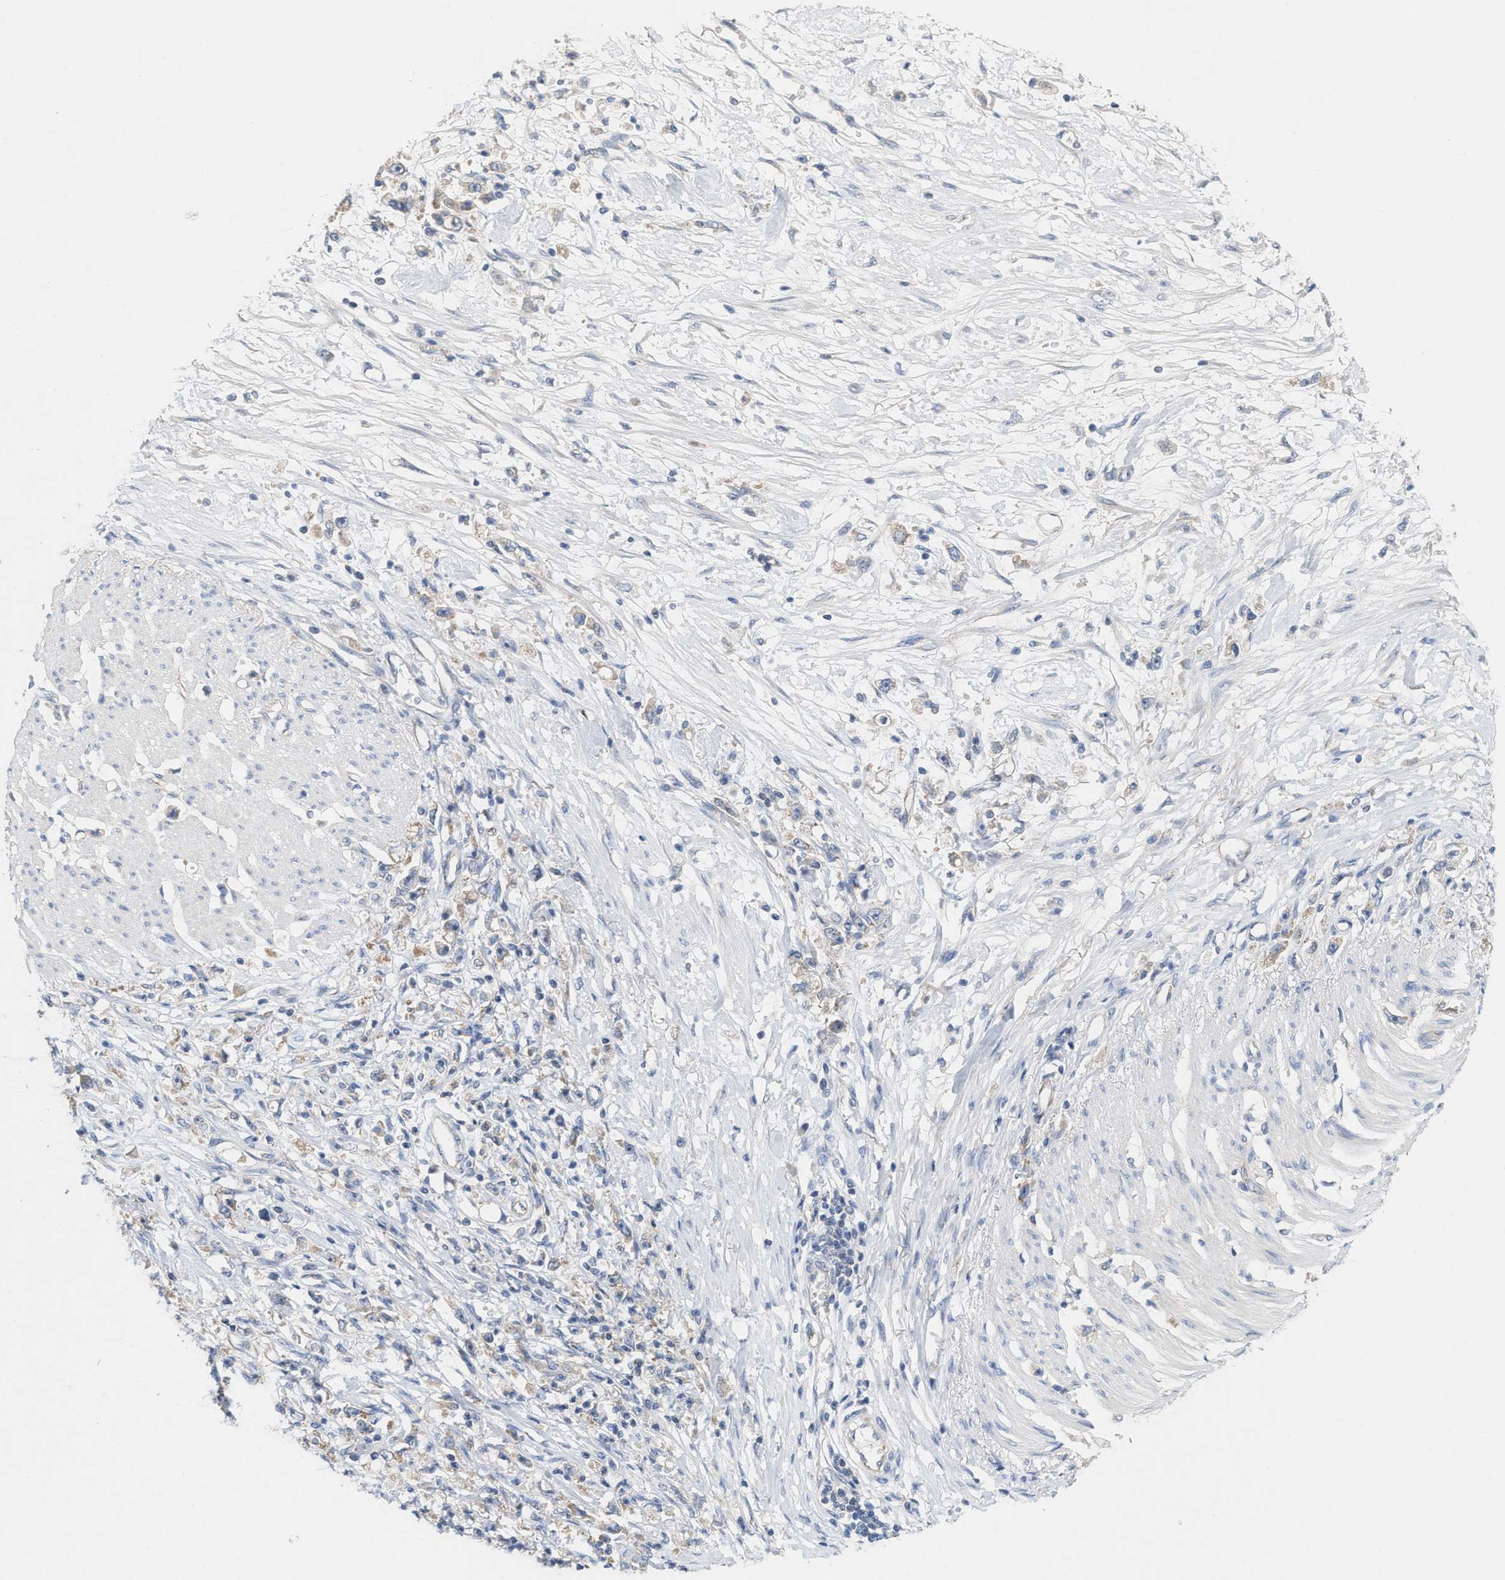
{"staining": {"intensity": "weak", "quantity": "<25%", "location": "cytoplasmic/membranous"}, "tissue": "stomach cancer", "cell_type": "Tumor cells", "image_type": "cancer", "snomed": [{"axis": "morphology", "description": "Adenocarcinoma, NOS"}, {"axis": "topography", "description": "Stomach"}], "caption": "This is an IHC histopathology image of human stomach adenocarcinoma. There is no expression in tumor cells.", "gene": "UBAP2", "patient": {"sex": "female", "age": 59}}